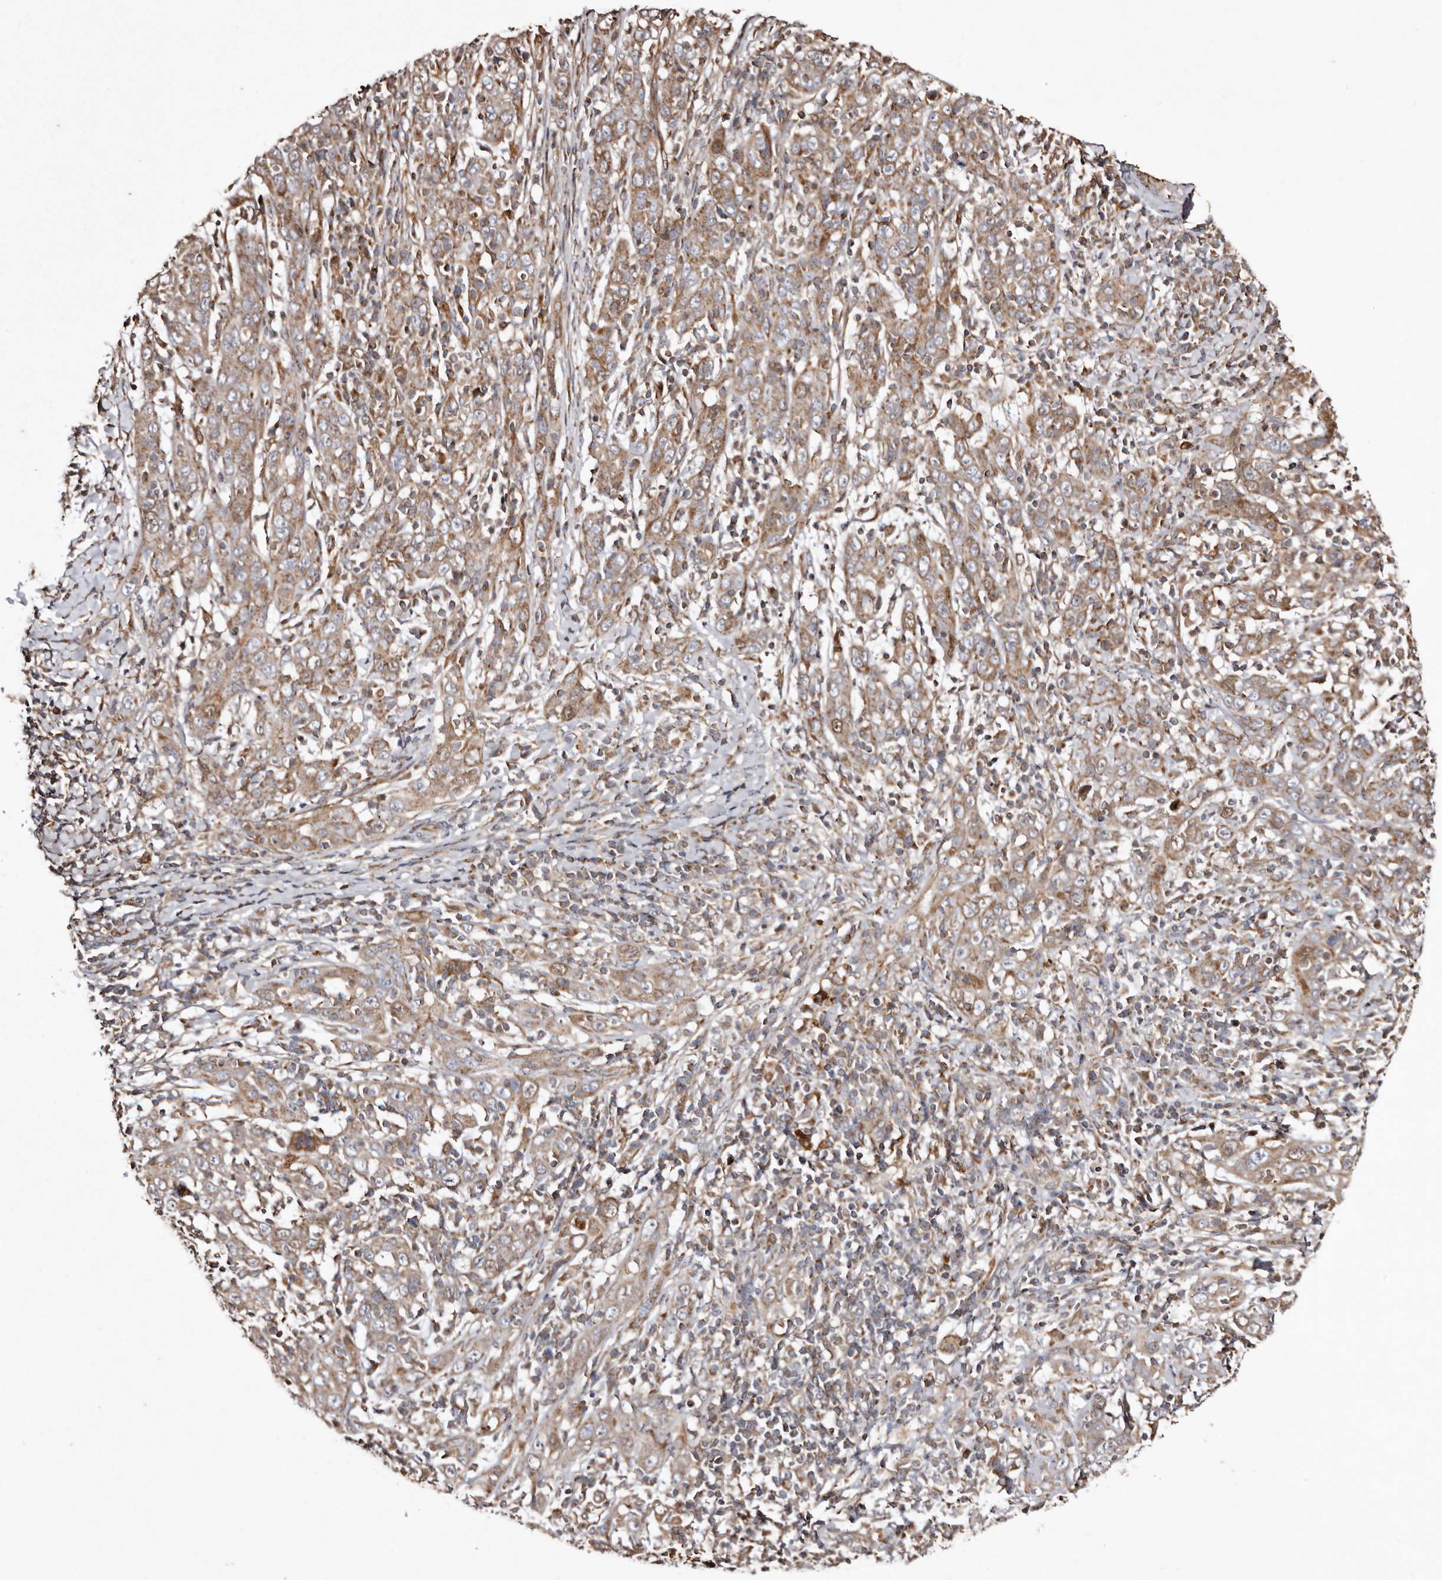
{"staining": {"intensity": "moderate", "quantity": ">75%", "location": "cytoplasmic/membranous"}, "tissue": "cervical cancer", "cell_type": "Tumor cells", "image_type": "cancer", "snomed": [{"axis": "morphology", "description": "Squamous cell carcinoma, NOS"}, {"axis": "topography", "description": "Cervix"}], "caption": "Squamous cell carcinoma (cervical) tissue demonstrates moderate cytoplasmic/membranous positivity in about >75% of tumor cells", "gene": "MACC1", "patient": {"sex": "female", "age": 46}}